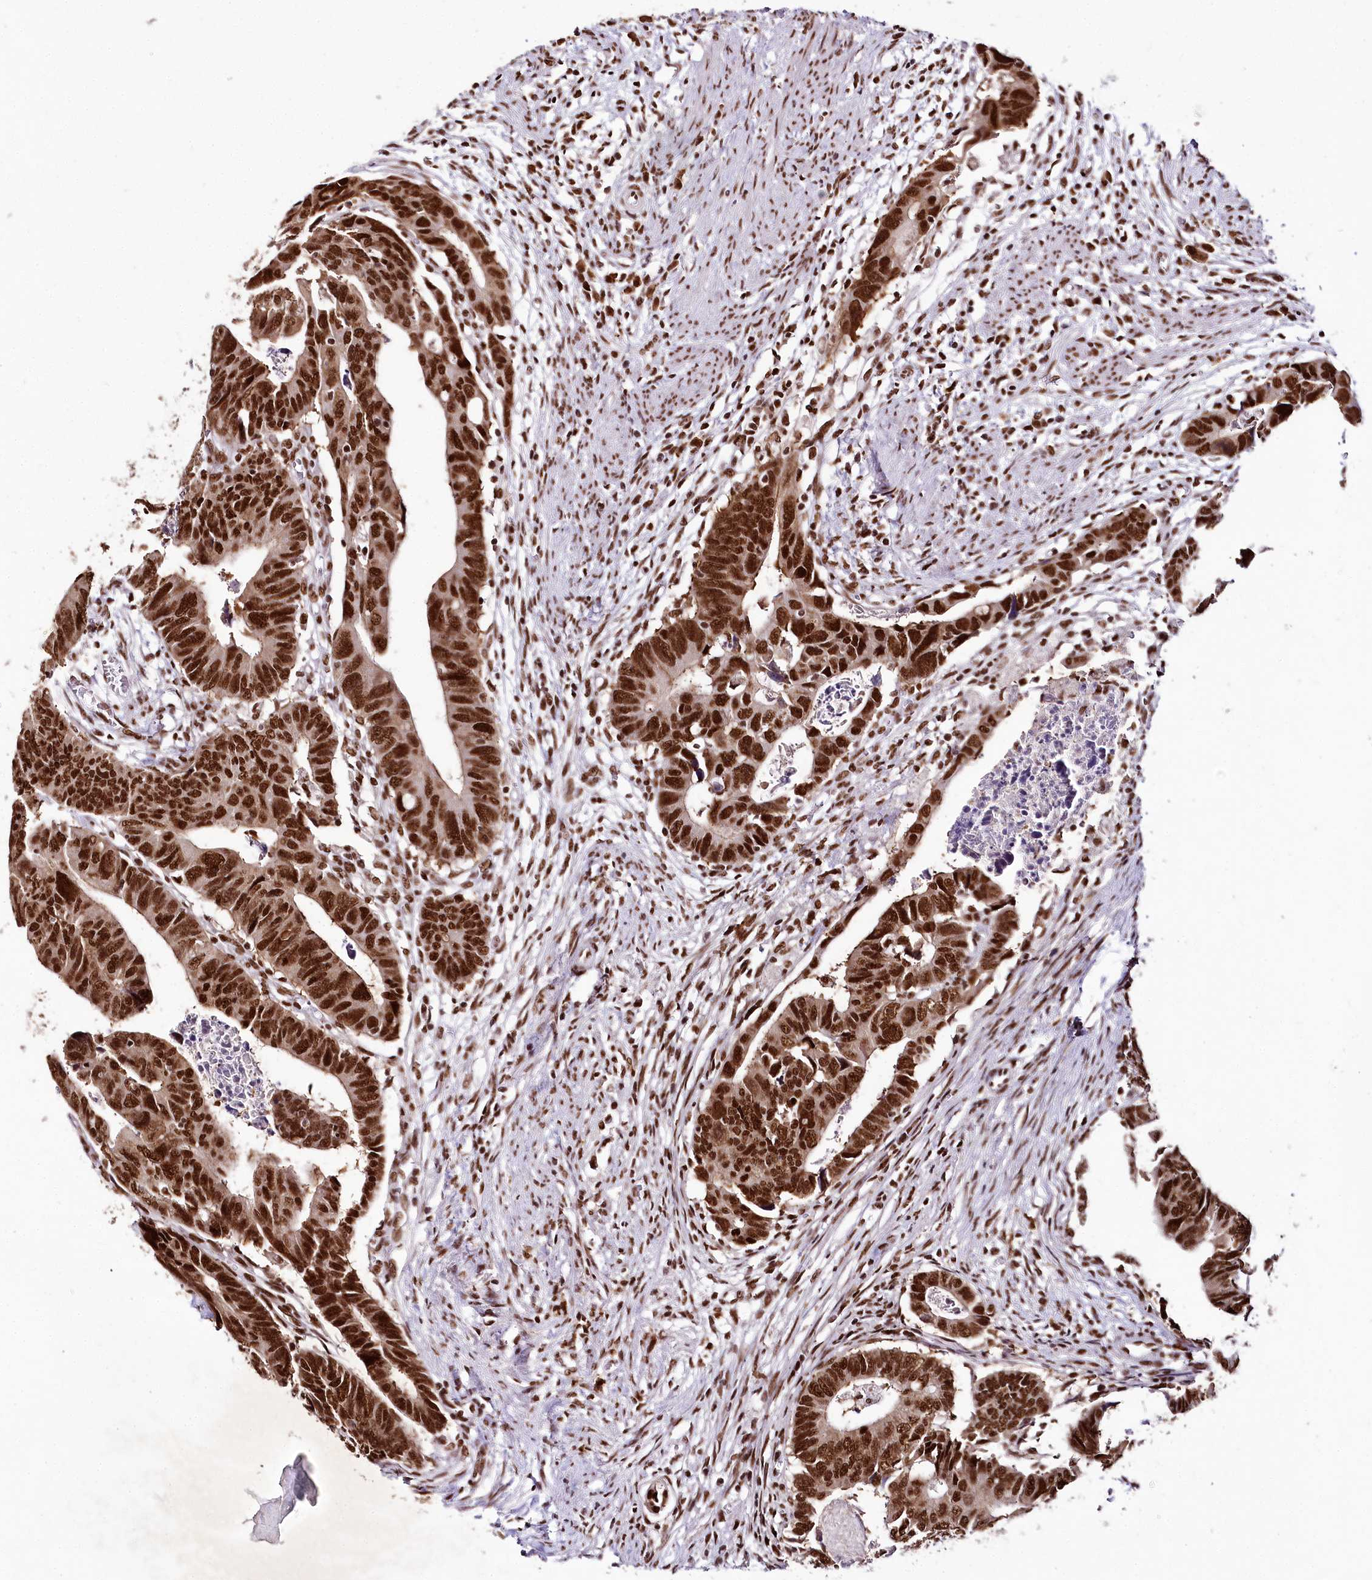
{"staining": {"intensity": "strong", "quantity": ">75%", "location": "nuclear"}, "tissue": "colorectal cancer", "cell_type": "Tumor cells", "image_type": "cancer", "snomed": [{"axis": "morphology", "description": "Adenocarcinoma, NOS"}, {"axis": "topography", "description": "Rectum"}], "caption": "Tumor cells reveal strong nuclear positivity in approximately >75% of cells in colorectal cancer (adenocarcinoma).", "gene": "SMARCE1", "patient": {"sex": "female", "age": 65}}